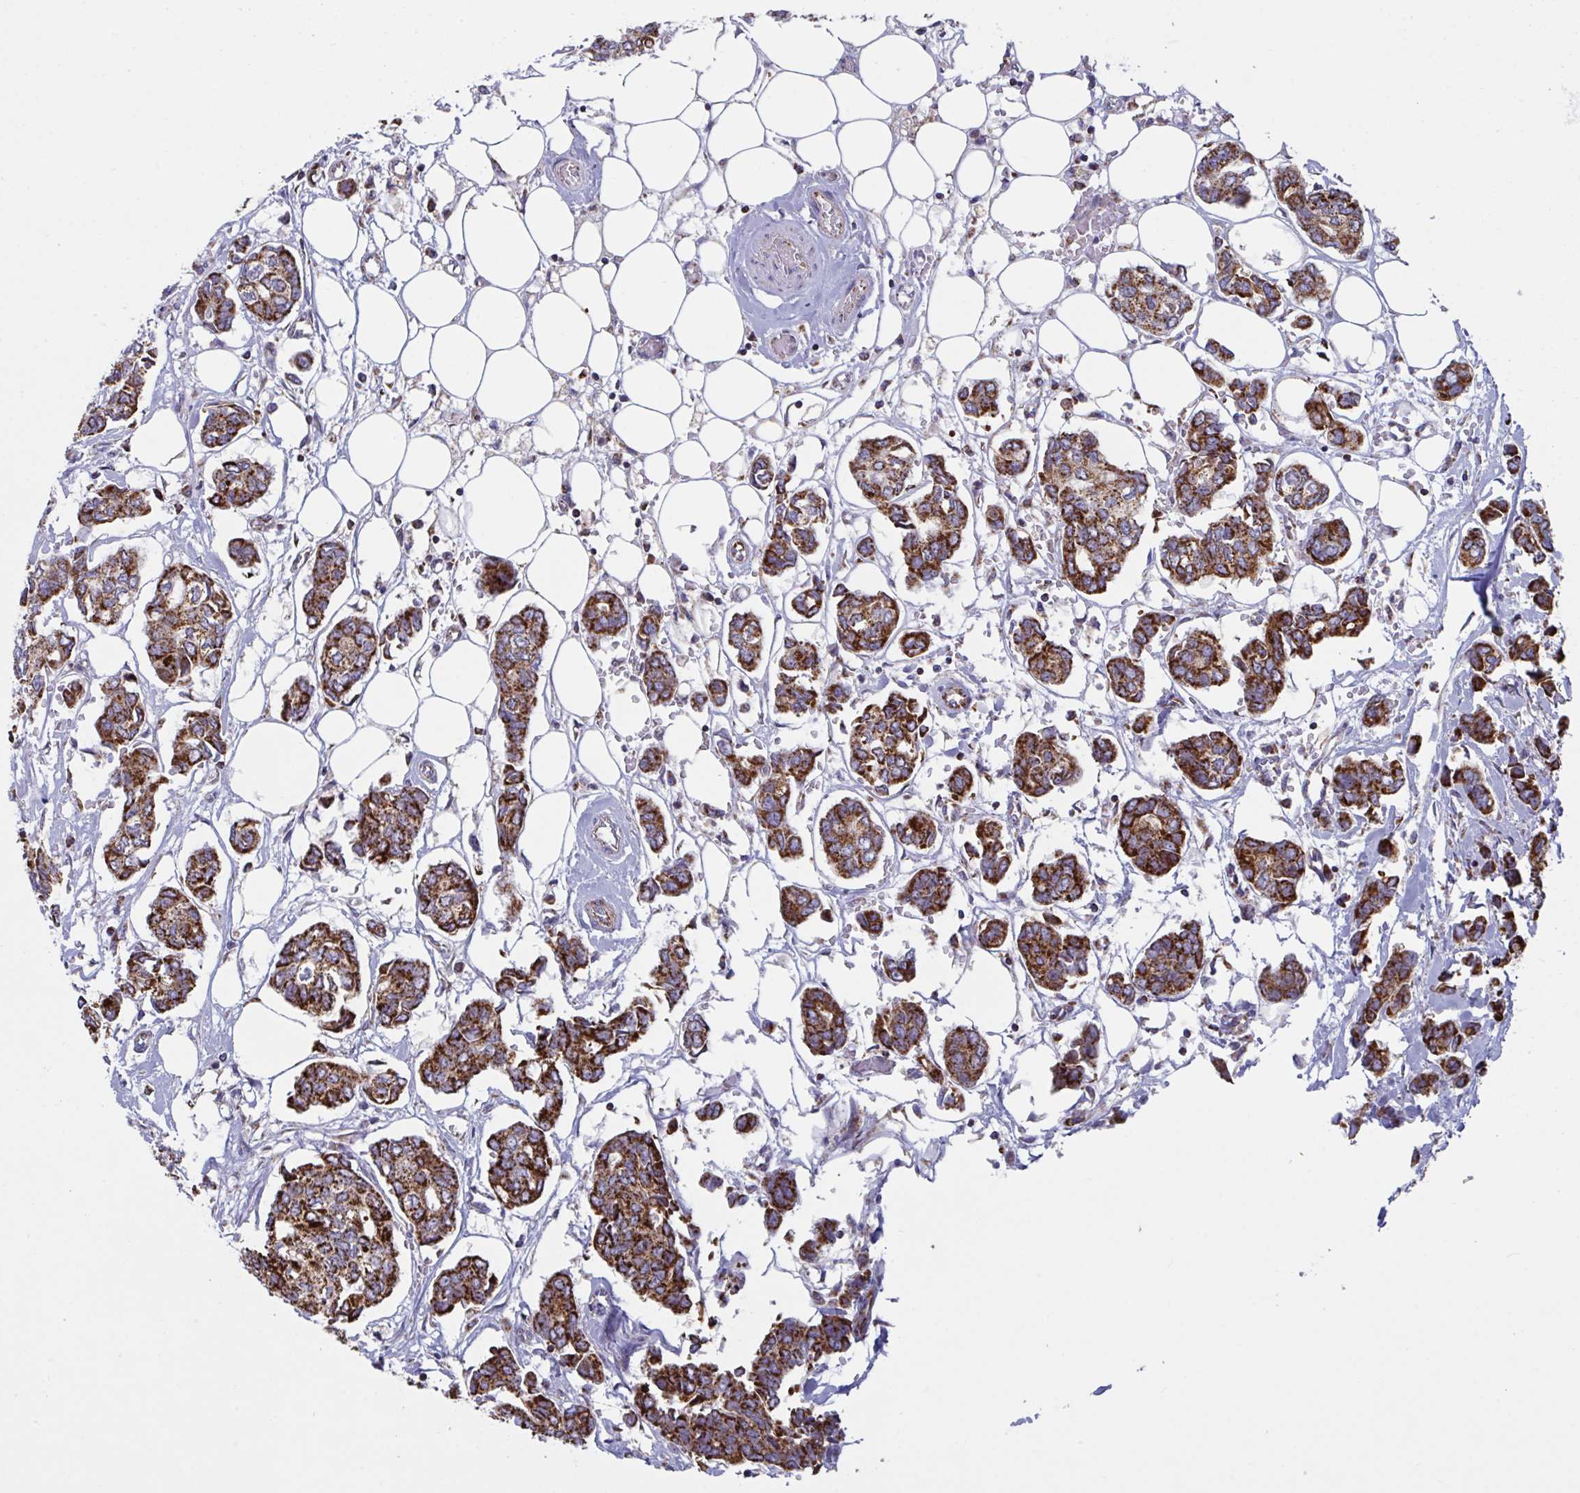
{"staining": {"intensity": "strong", "quantity": ">75%", "location": "cytoplasmic/membranous"}, "tissue": "breast cancer", "cell_type": "Tumor cells", "image_type": "cancer", "snomed": [{"axis": "morphology", "description": "Duct carcinoma"}, {"axis": "topography", "description": "Breast"}], "caption": "A histopathology image of human invasive ductal carcinoma (breast) stained for a protein exhibits strong cytoplasmic/membranous brown staining in tumor cells.", "gene": "BCAT2", "patient": {"sex": "female", "age": 73}}